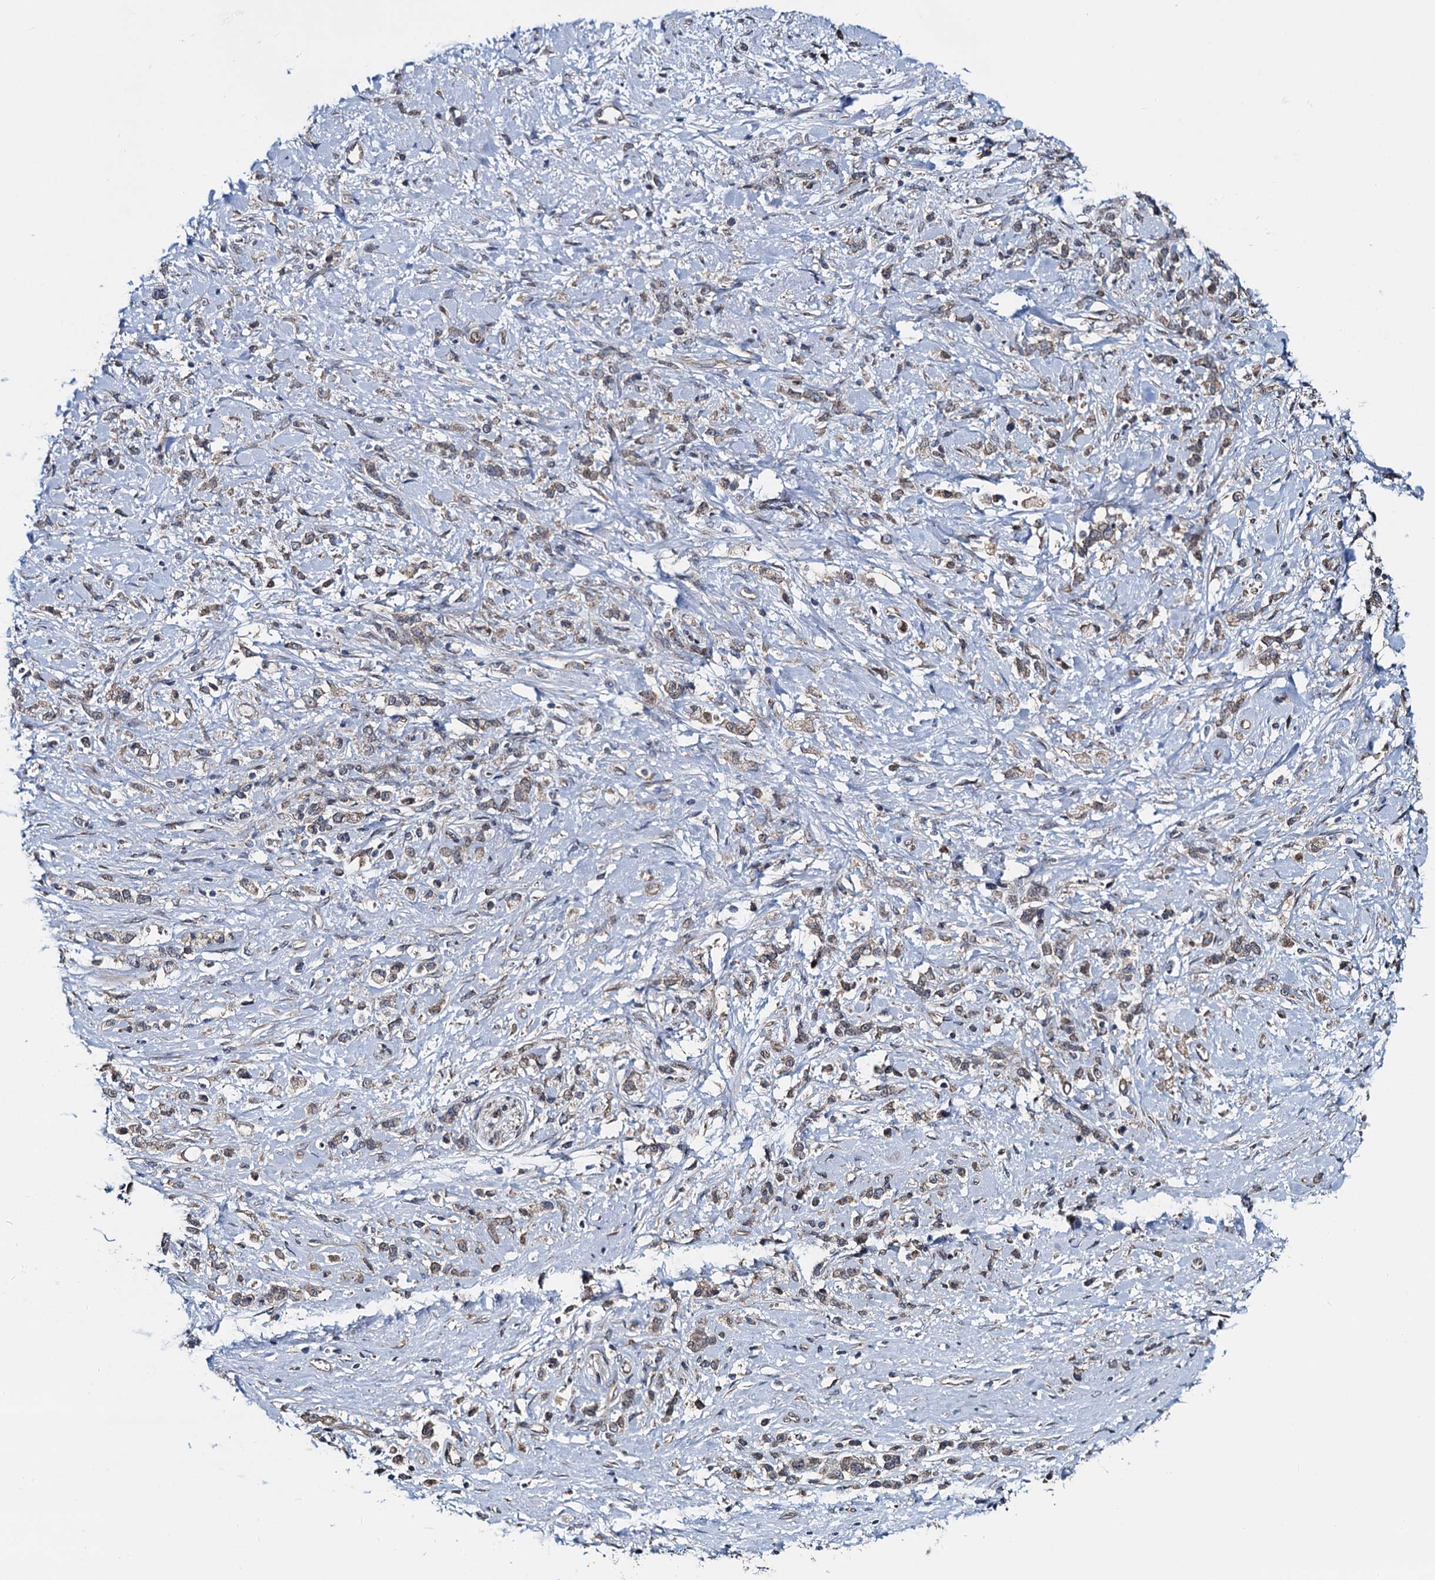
{"staining": {"intensity": "weak", "quantity": "25%-75%", "location": "cytoplasmic/membranous"}, "tissue": "stomach cancer", "cell_type": "Tumor cells", "image_type": "cancer", "snomed": [{"axis": "morphology", "description": "Adenocarcinoma, NOS"}, {"axis": "topography", "description": "Stomach"}], "caption": "Brown immunohistochemical staining in stomach cancer displays weak cytoplasmic/membranous positivity in approximately 25%-75% of tumor cells.", "gene": "RNF125", "patient": {"sex": "female", "age": 60}}